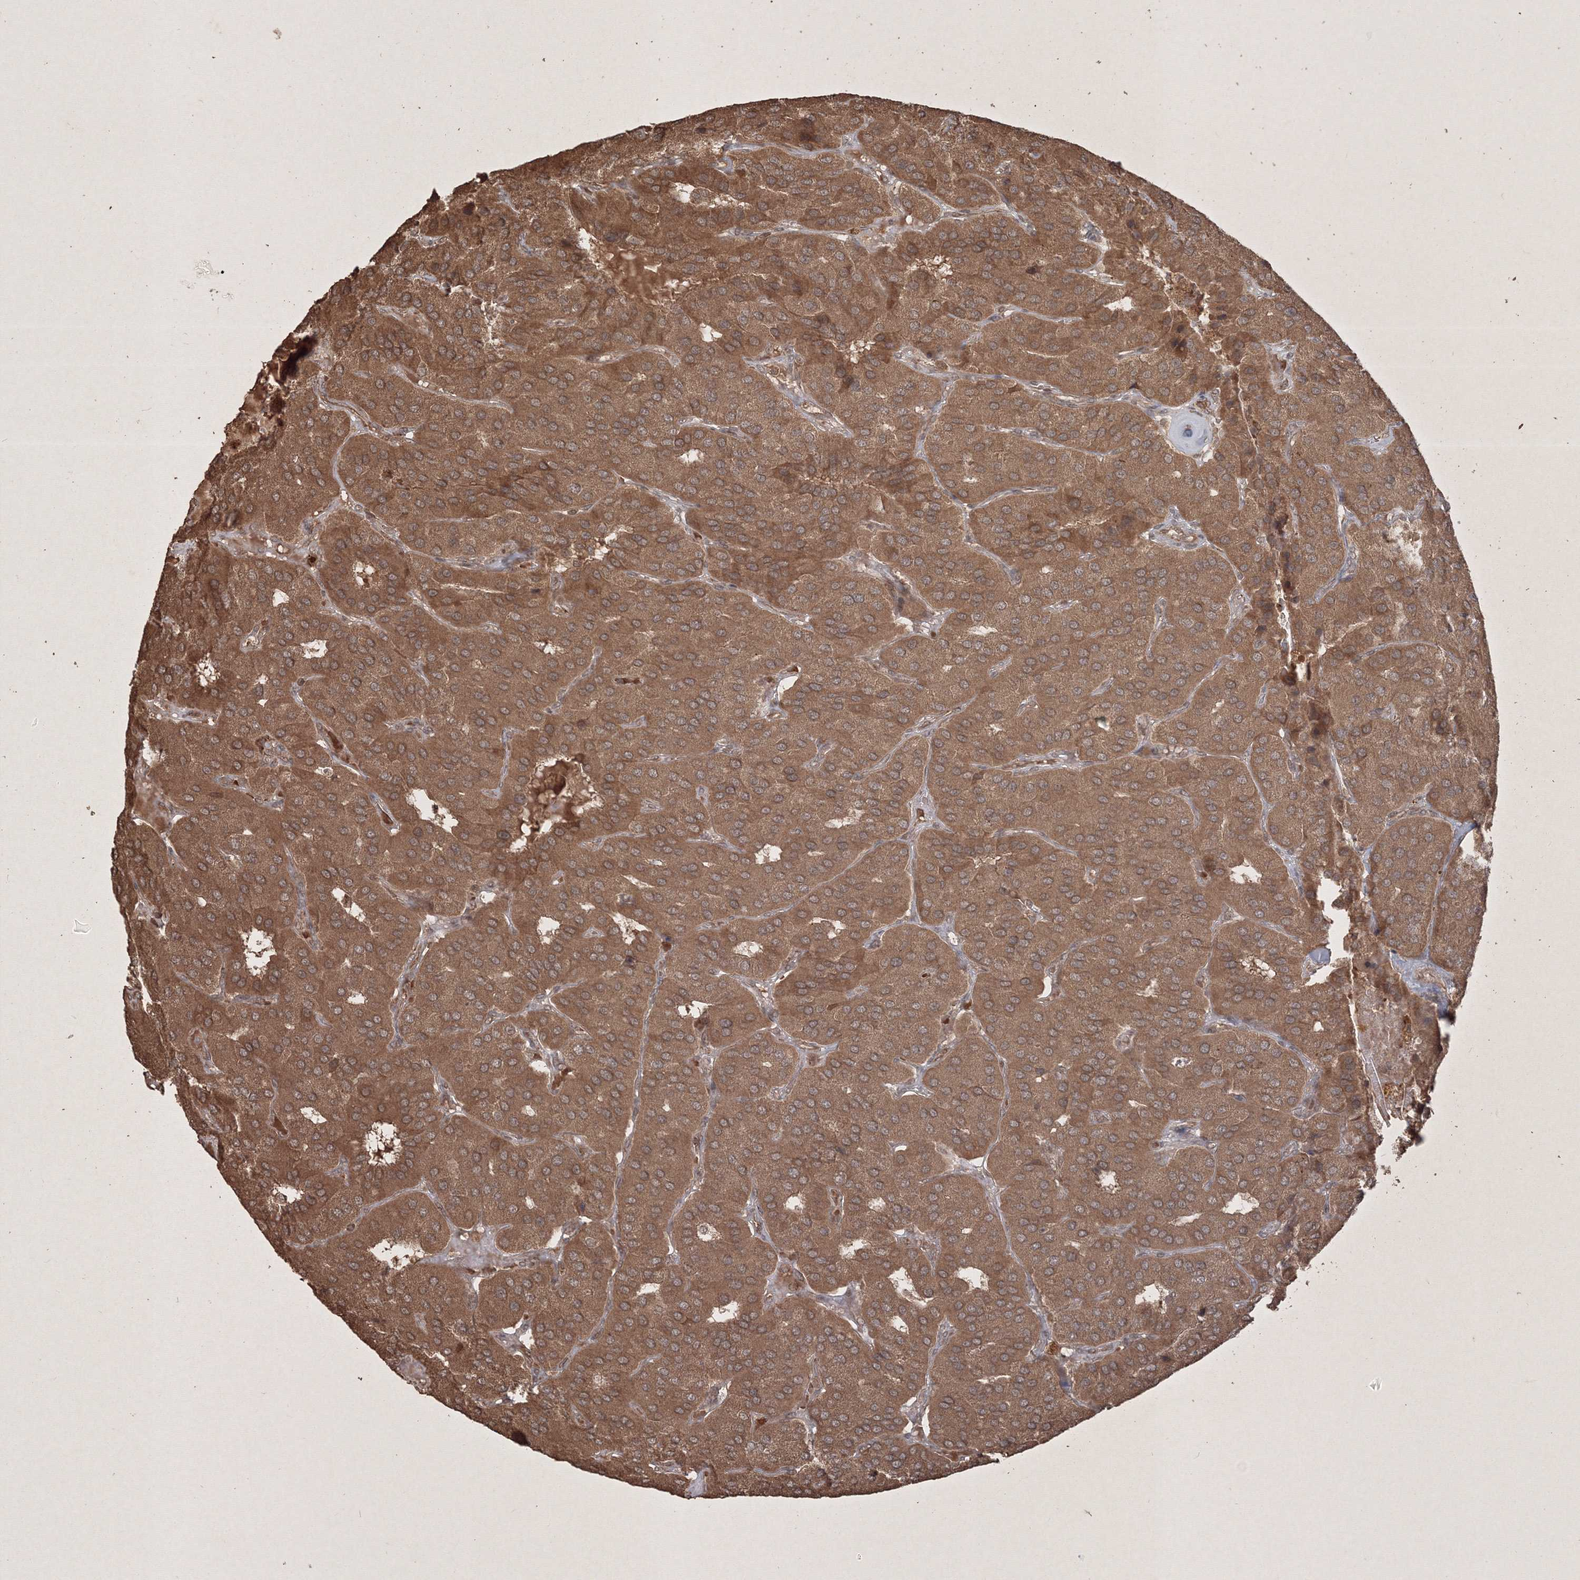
{"staining": {"intensity": "moderate", "quantity": ">75%", "location": "cytoplasmic/membranous"}, "tissue": "parathyroid gland", "cell_type": "Glandular cells", "image_type": "normal", "snomed": [{"axis": "morphology", "description": "Normal tissue, NOS"}, {"axis": "morphology", "description": "Adenoma, NOS"}, {"axis": "topography", "description": "Parathyroid gland"}], "caption": "High-magnification brightfield microscopy of benign parathyroid gland stained with DAB (3,3'-diaminobenzidine) (brown) and counterstained with hematoxylin (blue). glandular cells exhibit moderate cytoplasmic/membranous positivity is identified in approximately>75% of cells. Nuclei are stained in blue.", "gene": "PELI3", "patient": {"sex": "female", "age": 86}}